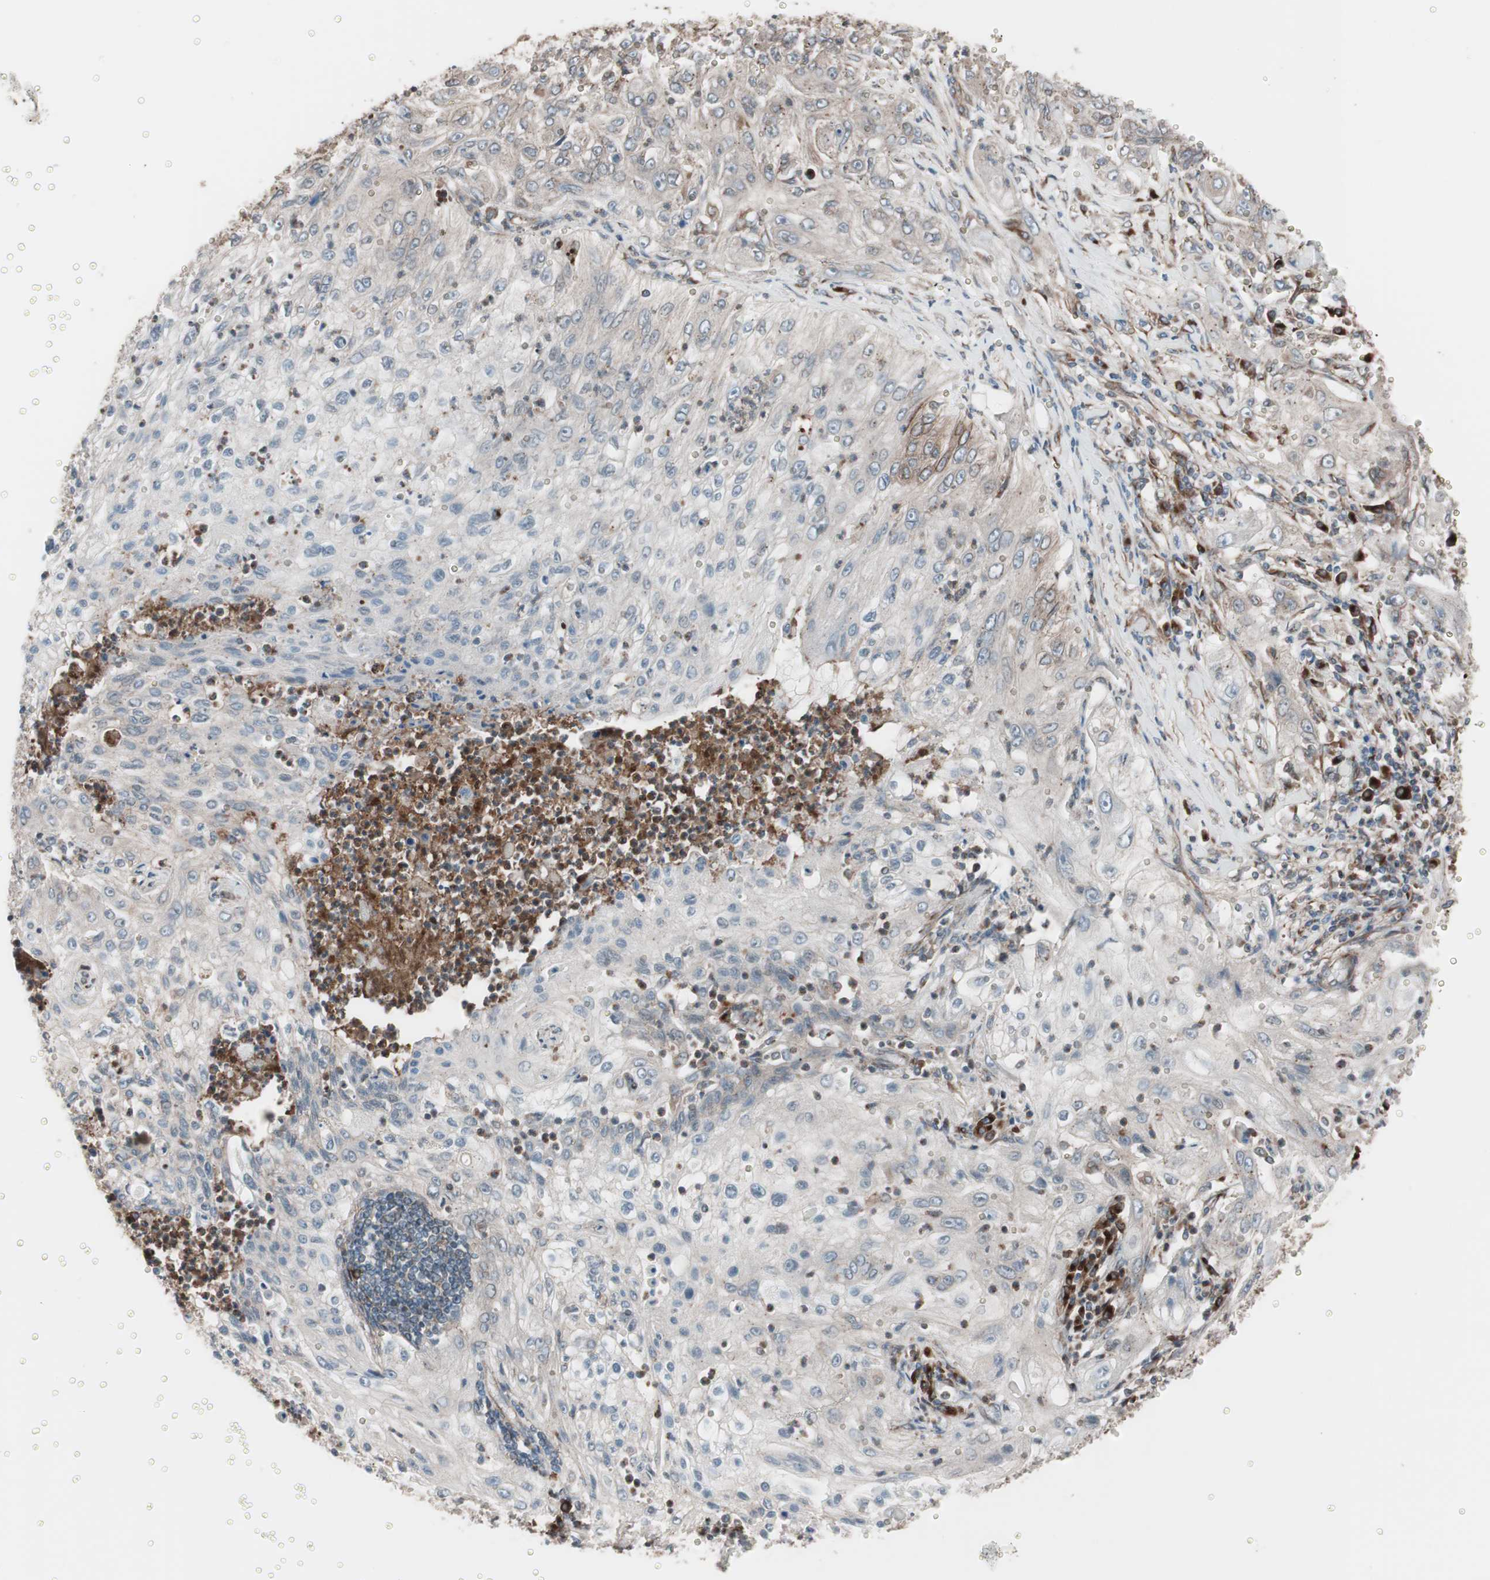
{"staining": {"intensity": "moderate", "quantity": "25%-75%", "location": "cytoplasmic/membranous"}, "tissue": "lung cancer", "cell_type": "Tumor cells", "image_type": "cancer", "snomed": [{"axis": "morphology", "description": "Inflammation, NOS"}, {"axis": "morphology", "description": "Squamous cell carcinoma, NOS"}, {"axis": "topography", "description": "Lymph node"}, {"axis": "topography", "description": "Soft tissue"}, {"axis": "topography", "description": "Lung"}], "caption": "Moderate cytoplasmic/membranous protein expression is identified in about 25%-75% of tumor cells in lung cancer (squamous cell carcinoma). (DAB = brown stain, brightfield microscopy at high magnification).", "gene": "SEC31A", "patient": {"sex": "male", "age": 66}}